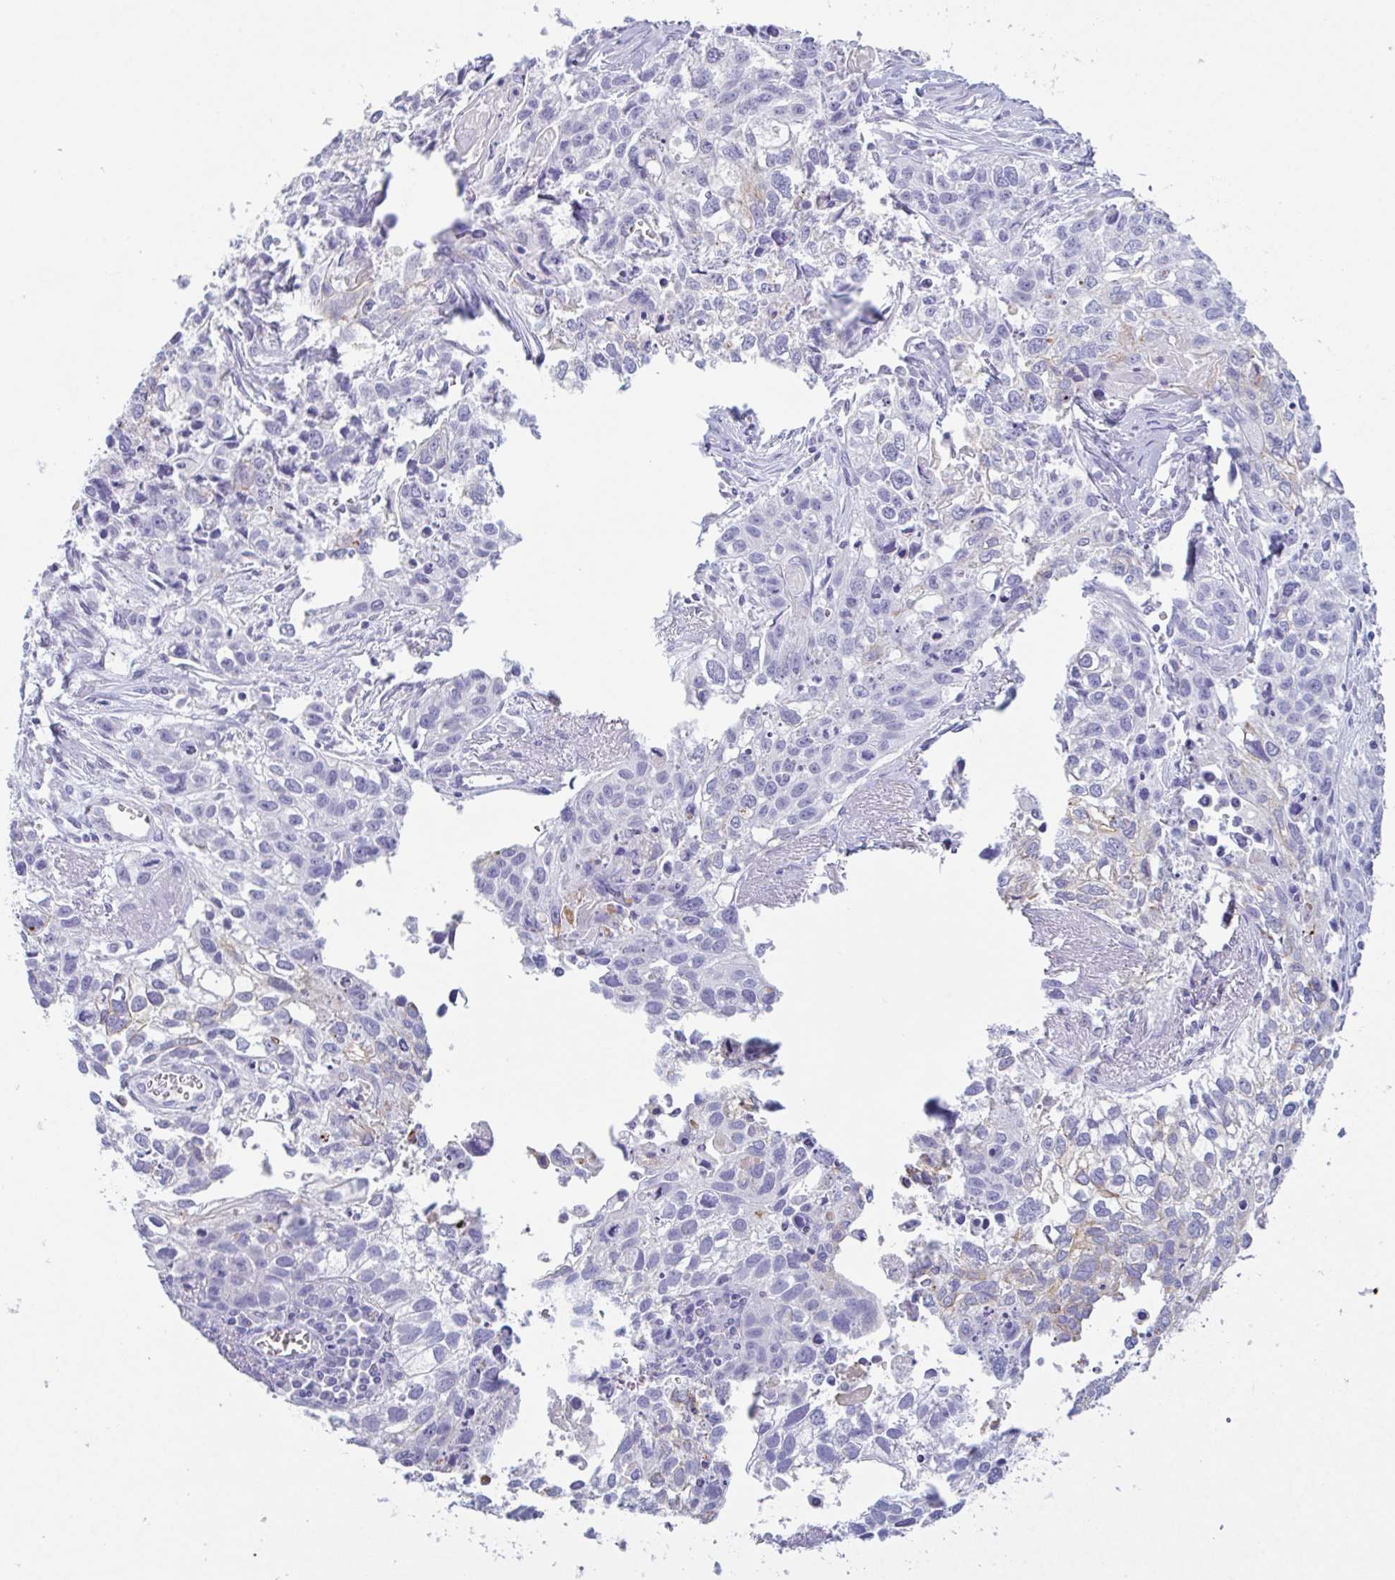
{"staining": {"intensity": "weak", "quantity": "<25%", "location": "cytoplasmic/membranous"}, "tissue": "lung cancer", "cell_type": "Tumor cells", "image_type": "cancer", "snomed": [{"axis": "morphology", "description": "Squamous cell carcinoma, NOS"}, {"axis": "topography", "description": "Lung"}], "caption": "A high-resolution micrograph shows immunohistochemistry (IHC) staining of lung squamous cell carcinoma, which demonstrates no significant expression in tumor cells. The staining is performed using DAB (3,3'-diaminobenzidine) brown chromogen with nuclei counter-stained in using hematoxylin.", "gene": "DTWD2", "patient": {"sex": "male", "age": 74}}